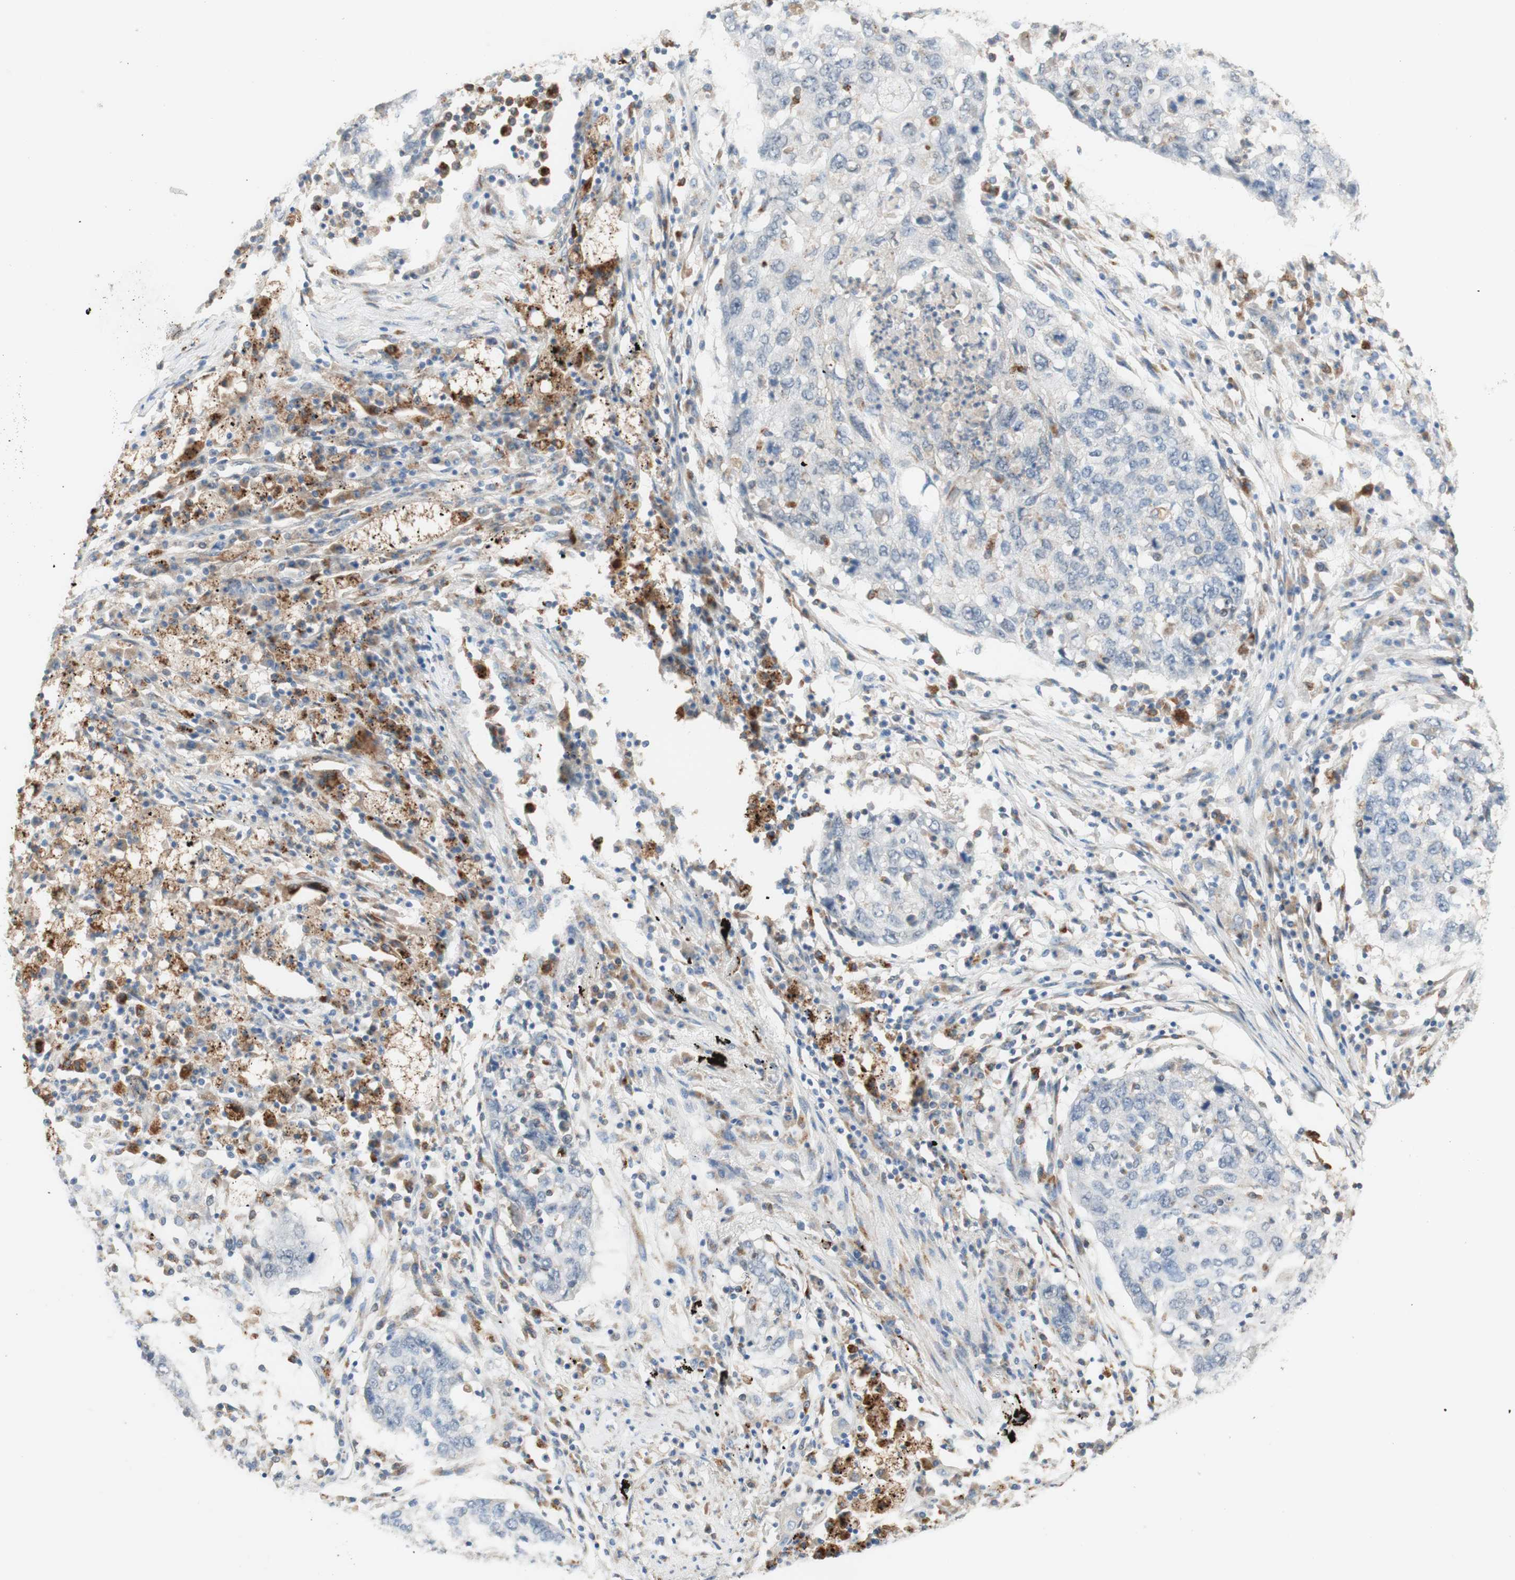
{"staining": {"intensity": "negative", "quantity": "none", "location": "none"}, "tissue": "lung cancer", "cell_type": "Tumor cells", "image_type": "cancer", "snomed": [{"axis": "morphology", "description": "Squamous cell carcinoma, NOS"}, {"axis": "topography", "description": "Lung"}], "caption": "Histopathology image shows no significant protein staining in tumor cells of lung cancer.", "gene": "GAPT", "patient": {"sex": "female", "age": 63}}